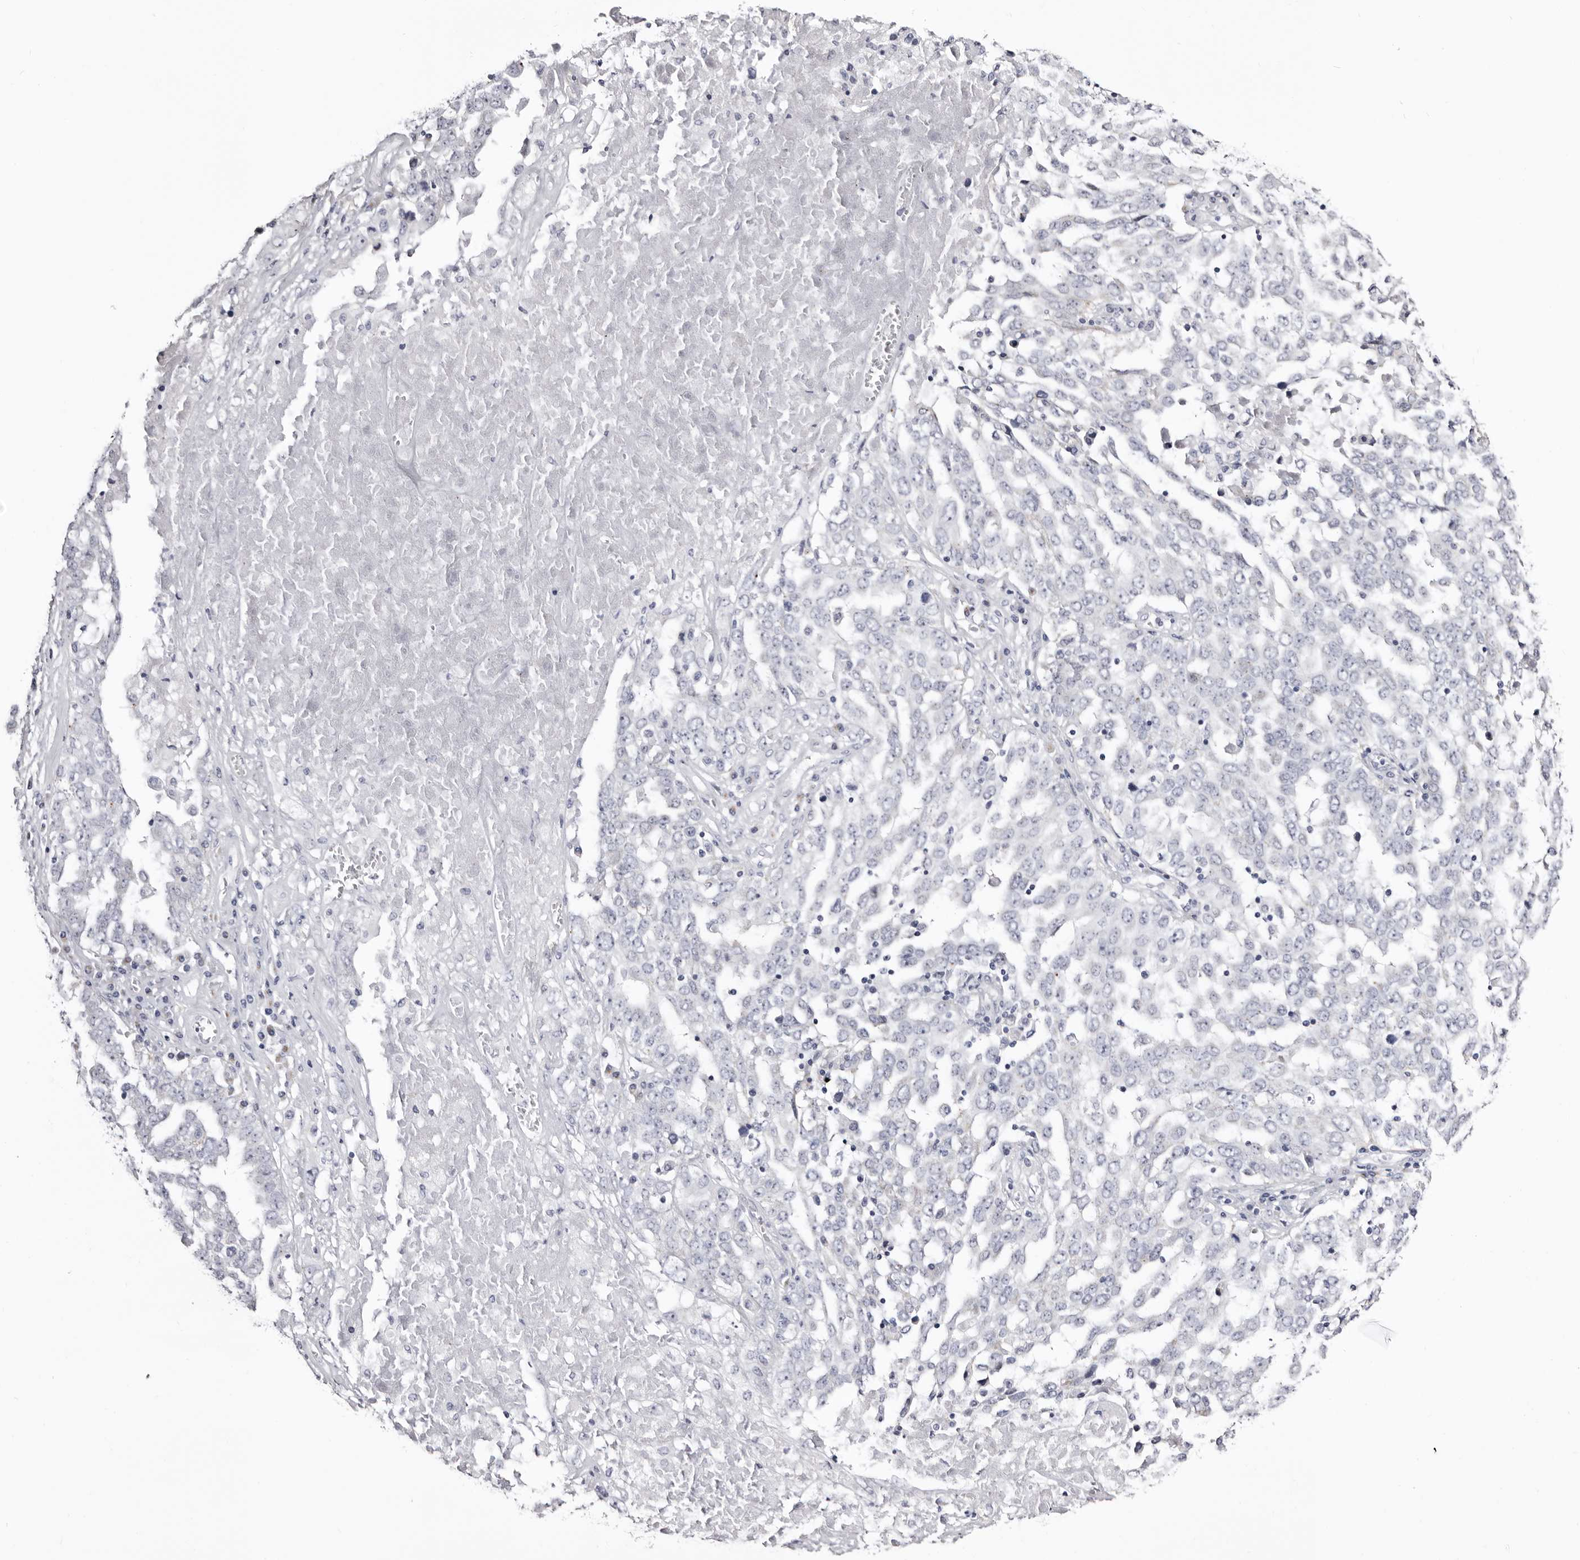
{"staining": {"intensity": "negative", "quantity": "none", "location": "none"}, "tissue": "ovarian cancer", "cell_type": "Tumor cells", "image_type": "cancer", "snomed": [{"axis": "morphology", "description": "Carcinoma, endometroid"}, {"axis": "topography", "description": "Ovary"}], "caption": "Immunohistochemistry image of ovarian cancer stained for a protein (brown), which demonstrates no positivity in tumor cells. (DAB IHC with hematoxylin counter stain).", "gene": "CASQ1", "patient": {"sex": "female", "age": 62}}